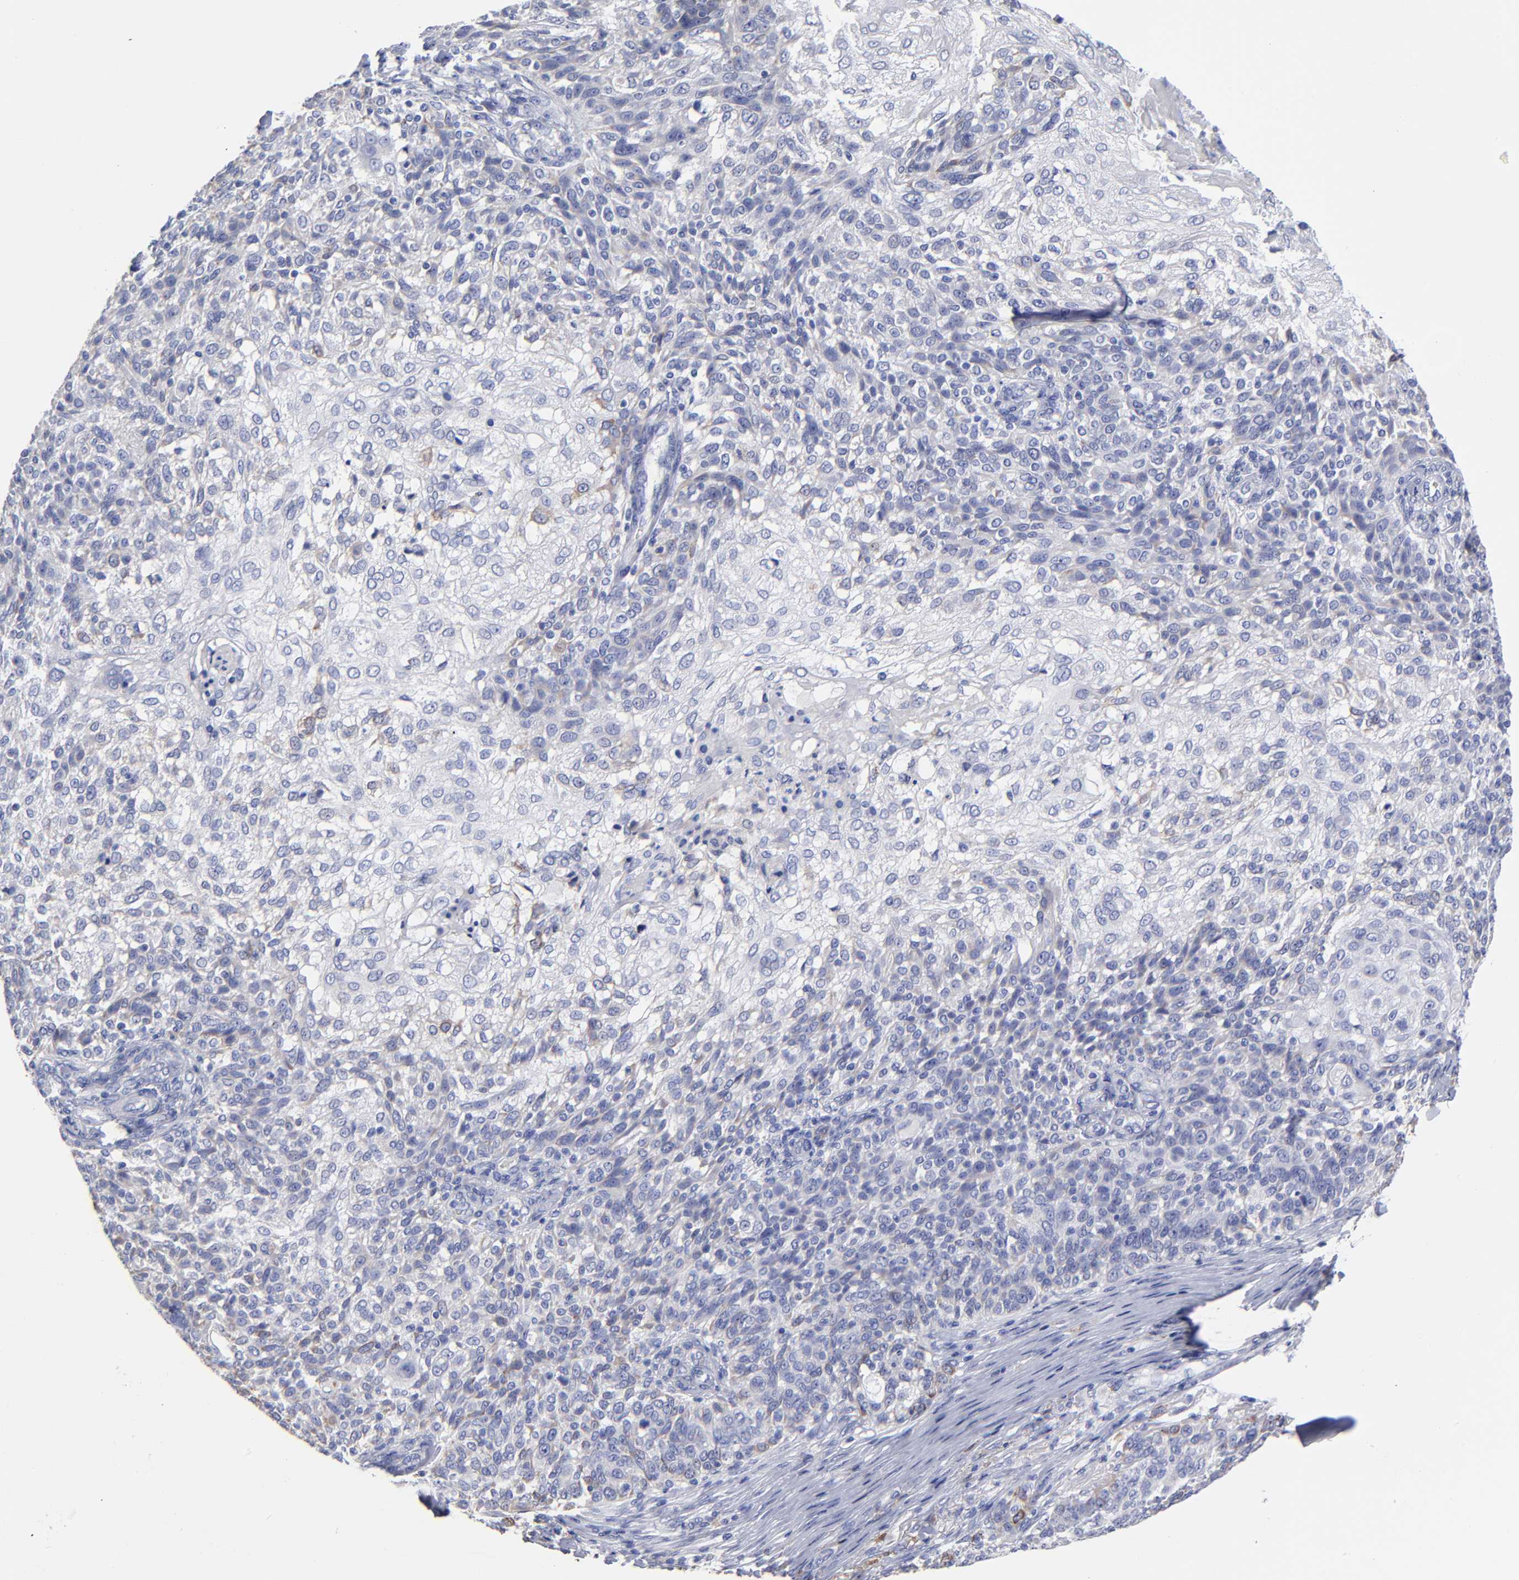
{"staining": {"intensity": "moderate", "quantity": "<25%", "location": "cytoplasmic/membranous"}, "tissue": "skin cancer", "cell_type": "Tumor cells", "image_type": "cancer", "snomed": [{"axis": "morphology", "description": "Normal tissue, NOS"}, {"axis": "morphology", "description": "Squamous cell carcinoma, NOS"}, {"axis": "topography", "description": "Skin"}], "caption": "Immunohistochemistry (DAB (3,3'-diaminobenzidine)) staining of skin cancer exhibits moderate cytoplasmic/membranous protein staining in about <25% of tumor cells.", "gene": "PTP4A1", "patient": {"sex": "female", "age": 83}}